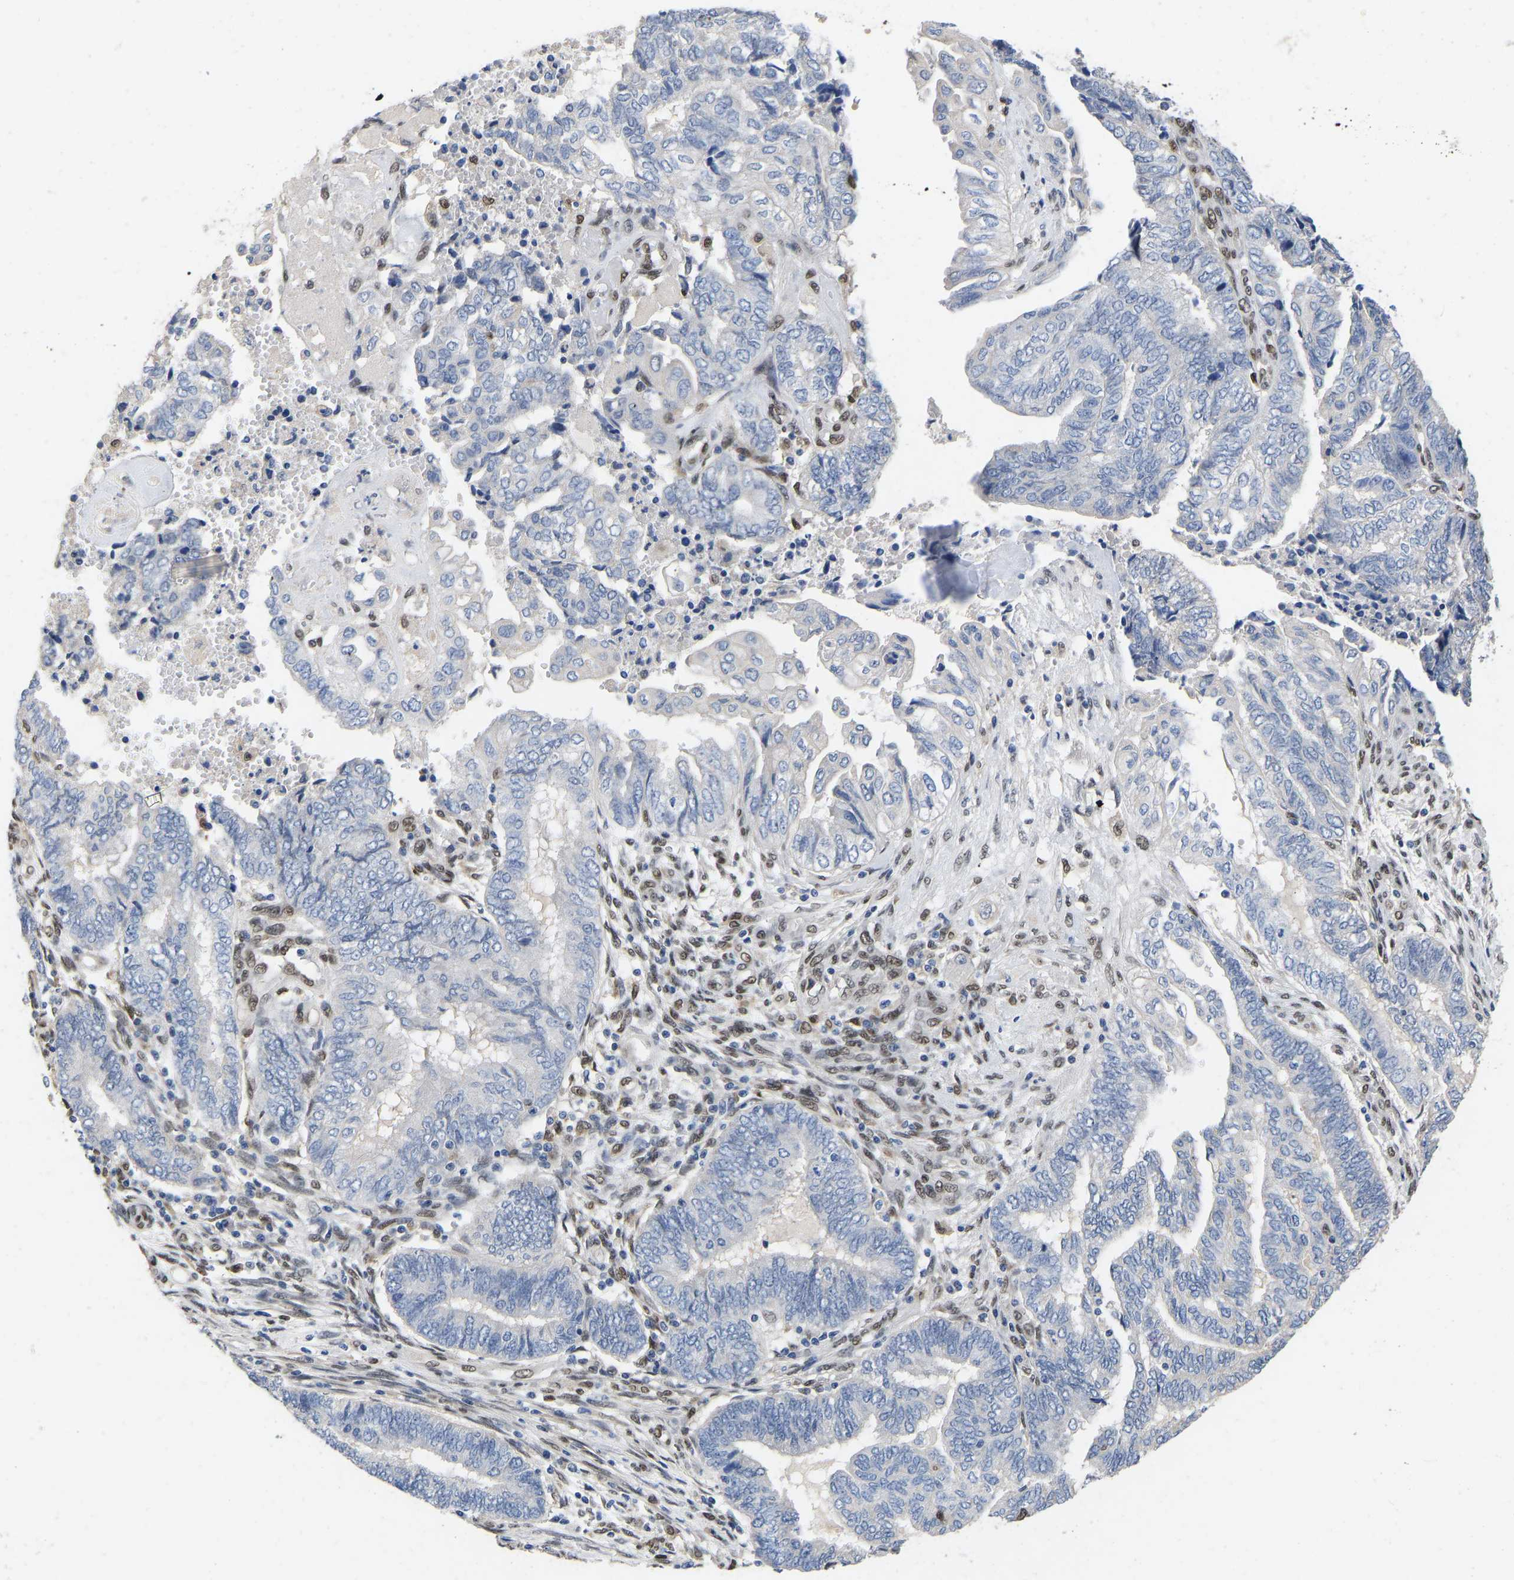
{"staining": {"intensity": "negative", "quantity": "none", "location": "none"}, "tissue": "endometrial cancer", "cell_type": "Tumor cells", "image_type": "cancer", "snomed": [{"axis": "morphology", "description": "Adenocarcinoma, NOS"}, {"axis": "topography", "description": "Uterus"}, {"axis": "topography", "description": "Endometrium"}], "caption": "Endometrial adenocarcinoma stained for a protein using IHC displays no positivity tumor cells.", "gene": "QKI", "patient": {"sex": "female", "age": 70}}